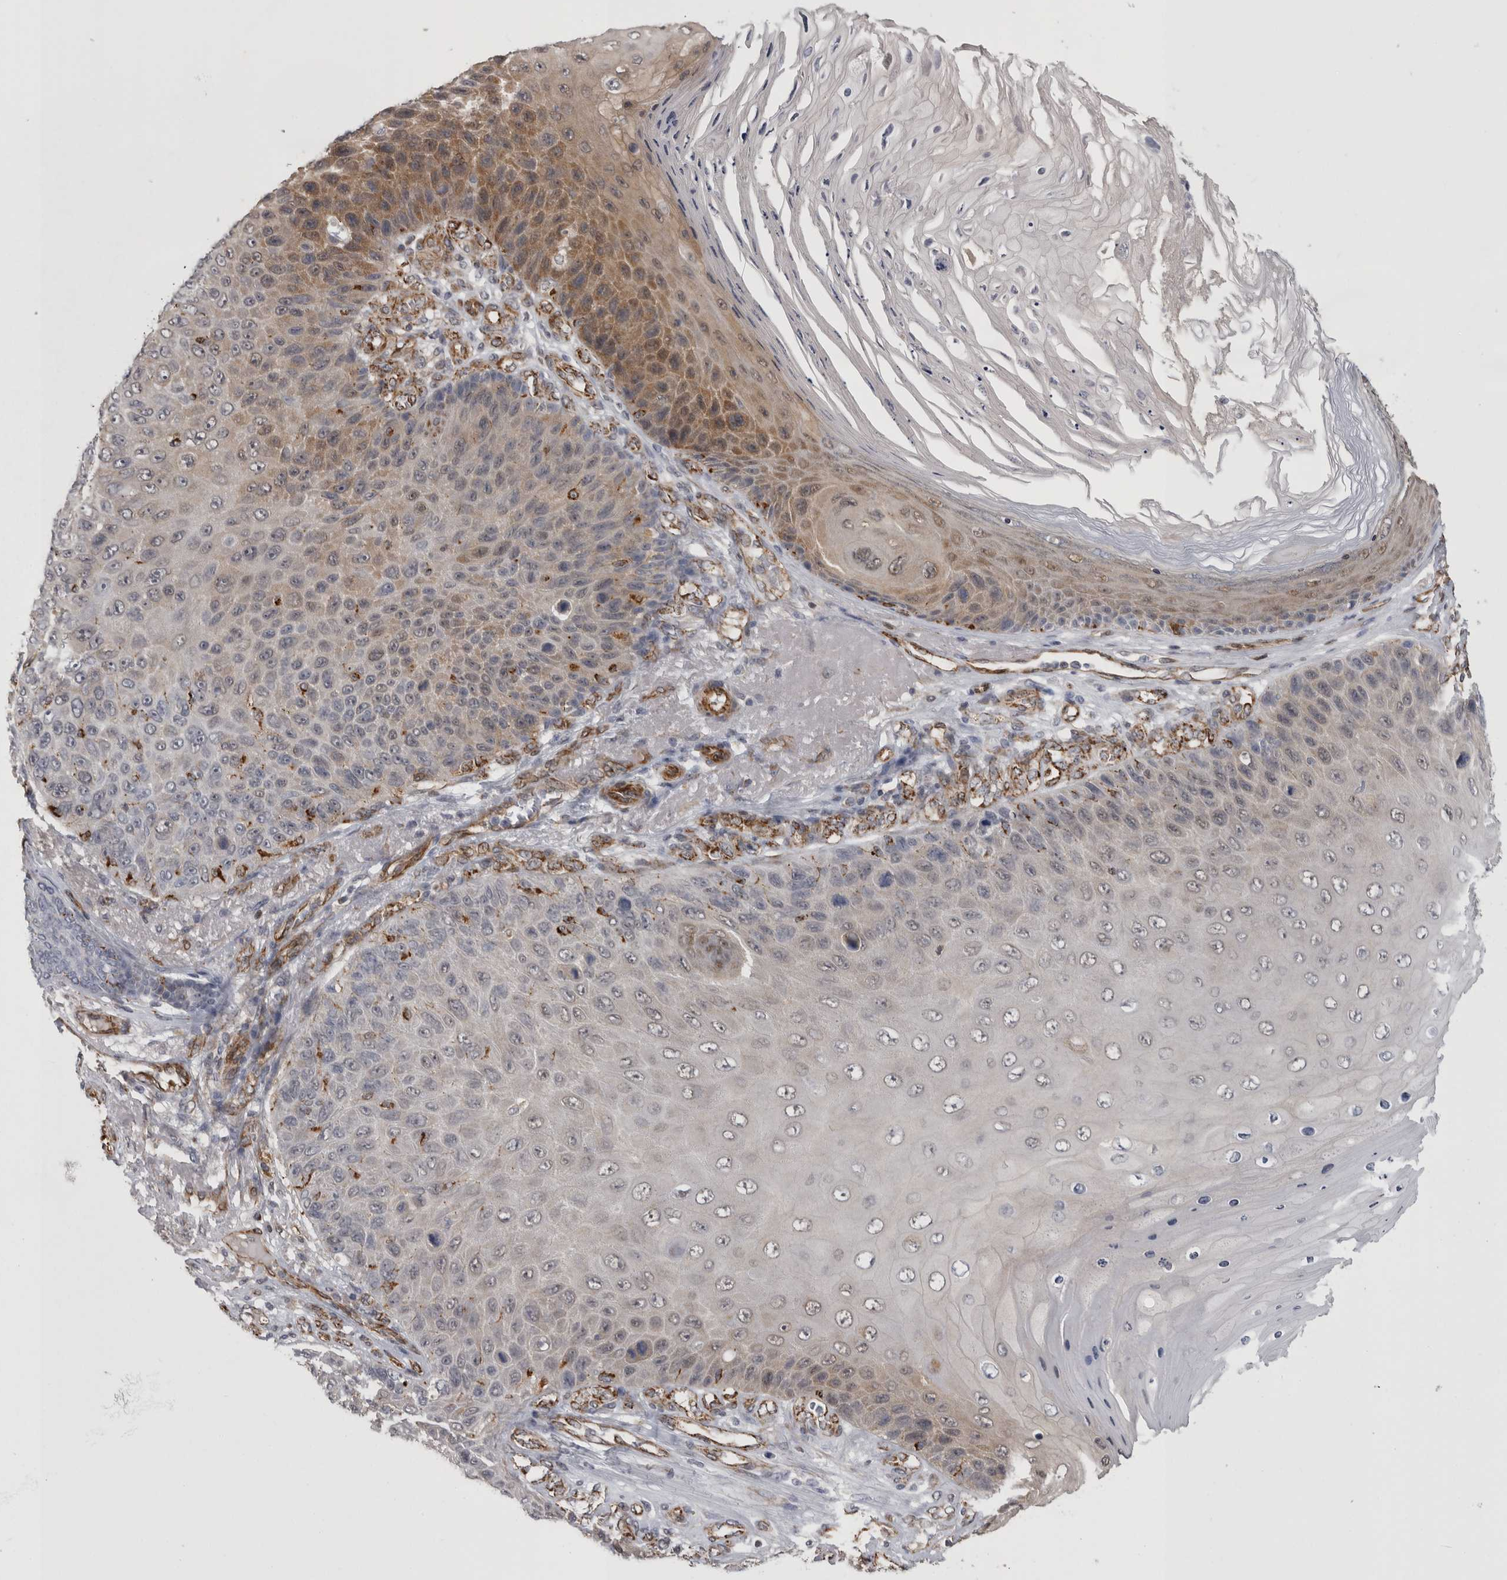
{"staining": {"intensity": "moderate", "quantity": "<25%", "location": "cytoplasmic/membranous"}, "tissue": "skin cancer", "cell_type": "Tumor cells", "image_type": "cancer", "snomed": [{"axis": "morphology", "description": "Squamous cell carcinoma, NOS"}, {"axis": "topography", "description": "Skin"}], "caption": "Immunohistochemical staining of skin cancer demonstrates low levels of moderate cytoplasmic/membranous protein positivity in approximately <25% of tumor cells.", "gene": "ACOT7", "patient": {"sex": "female", "age": 88}}